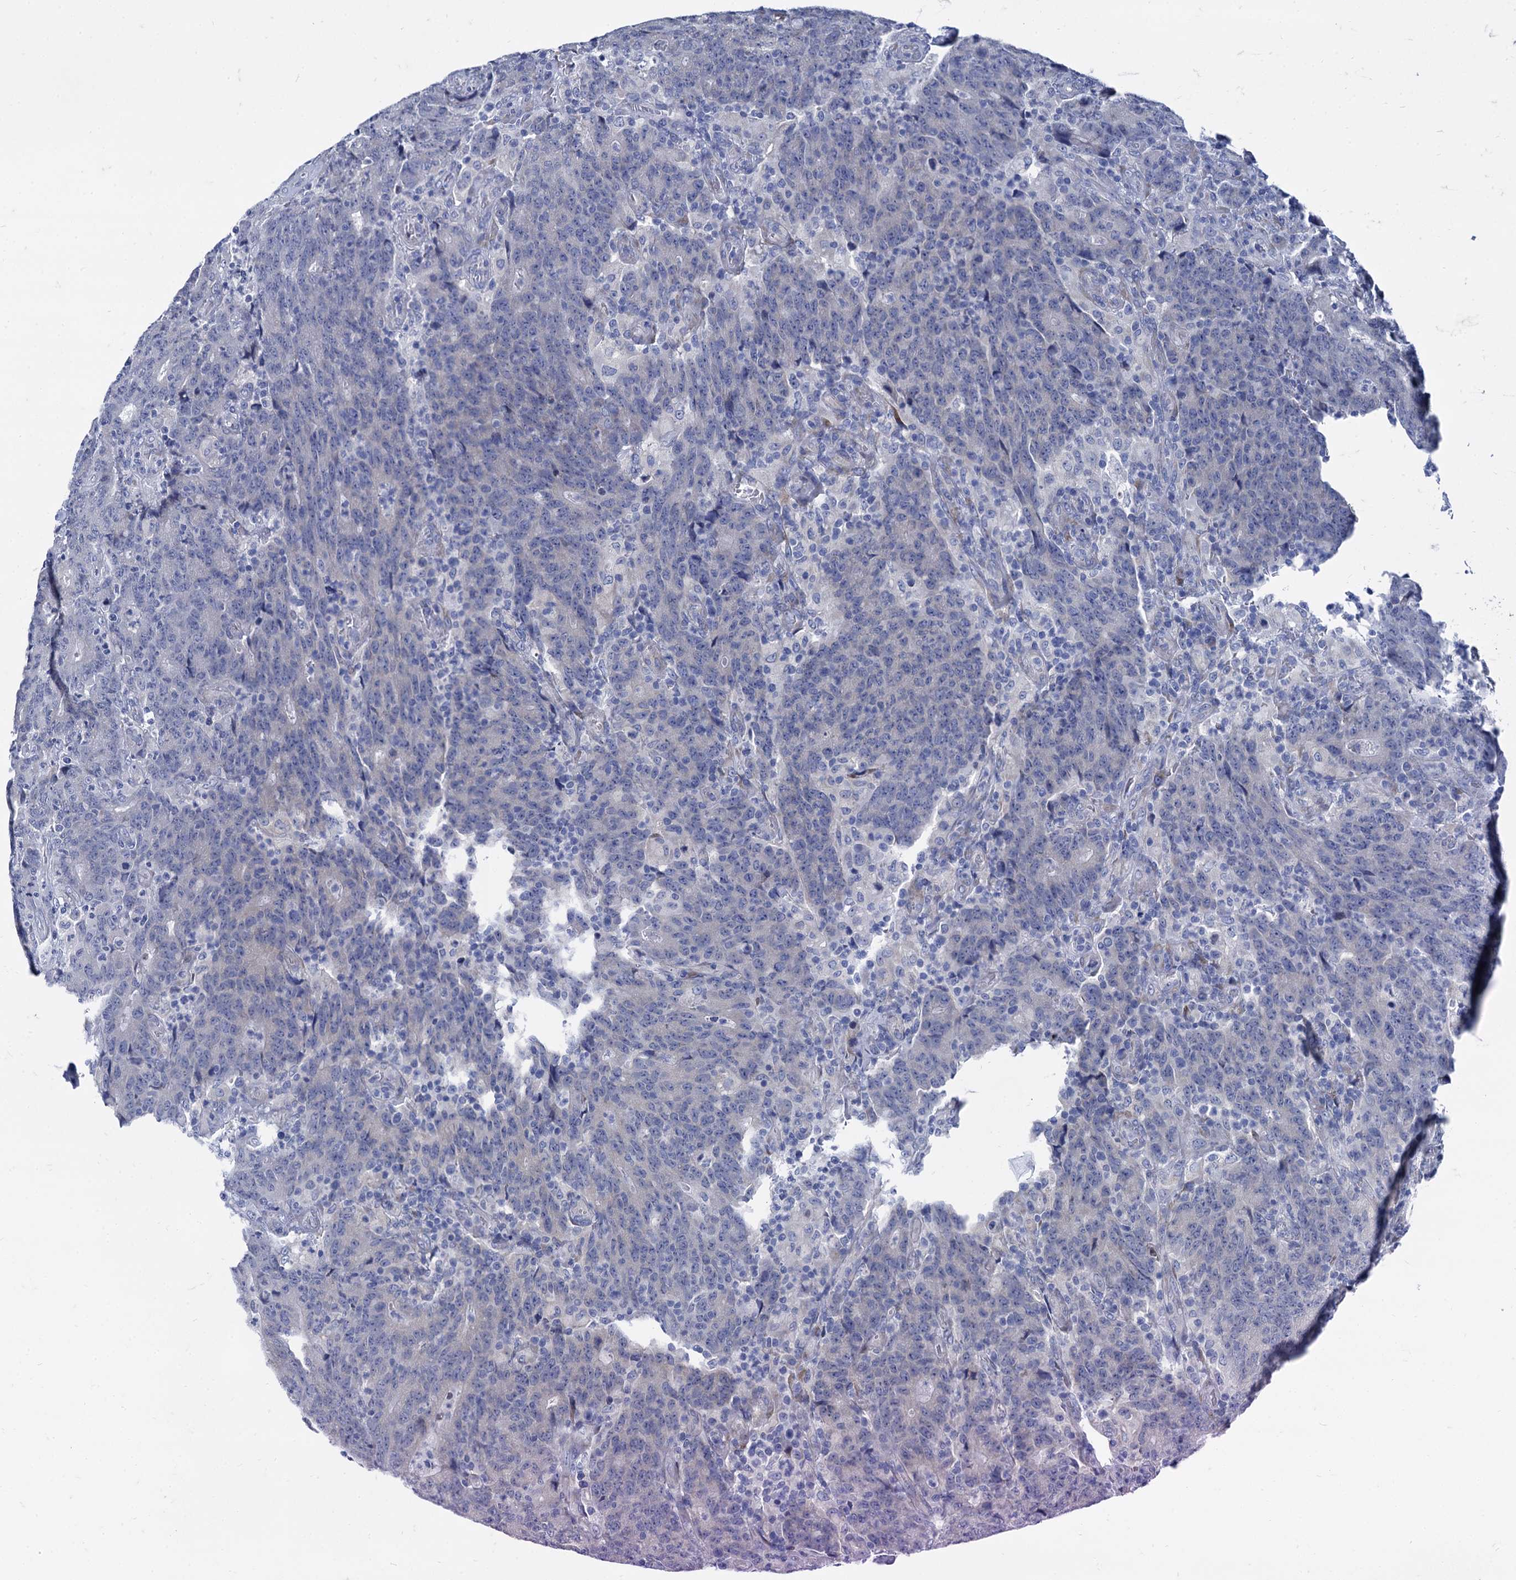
{"staining": {"intensity": "negative", "quantity": "none", "location": "none"}, "tissue": "colorectal cancer", "cell_type": "Tumor cells", "image_type": "cancer", "snomed": [{"axis": "morphology", "description": "Adenocarcinoma, NOS"}, {"axis": "topography", "description": "Colon"}], "caption": "Immunohistochemical staining of human adenocarcinoma (colorectal) demonstrates no significant expression in tumor cells.", "gene": "FOXR2", "patient": {"sex": "female", "age": 75}}